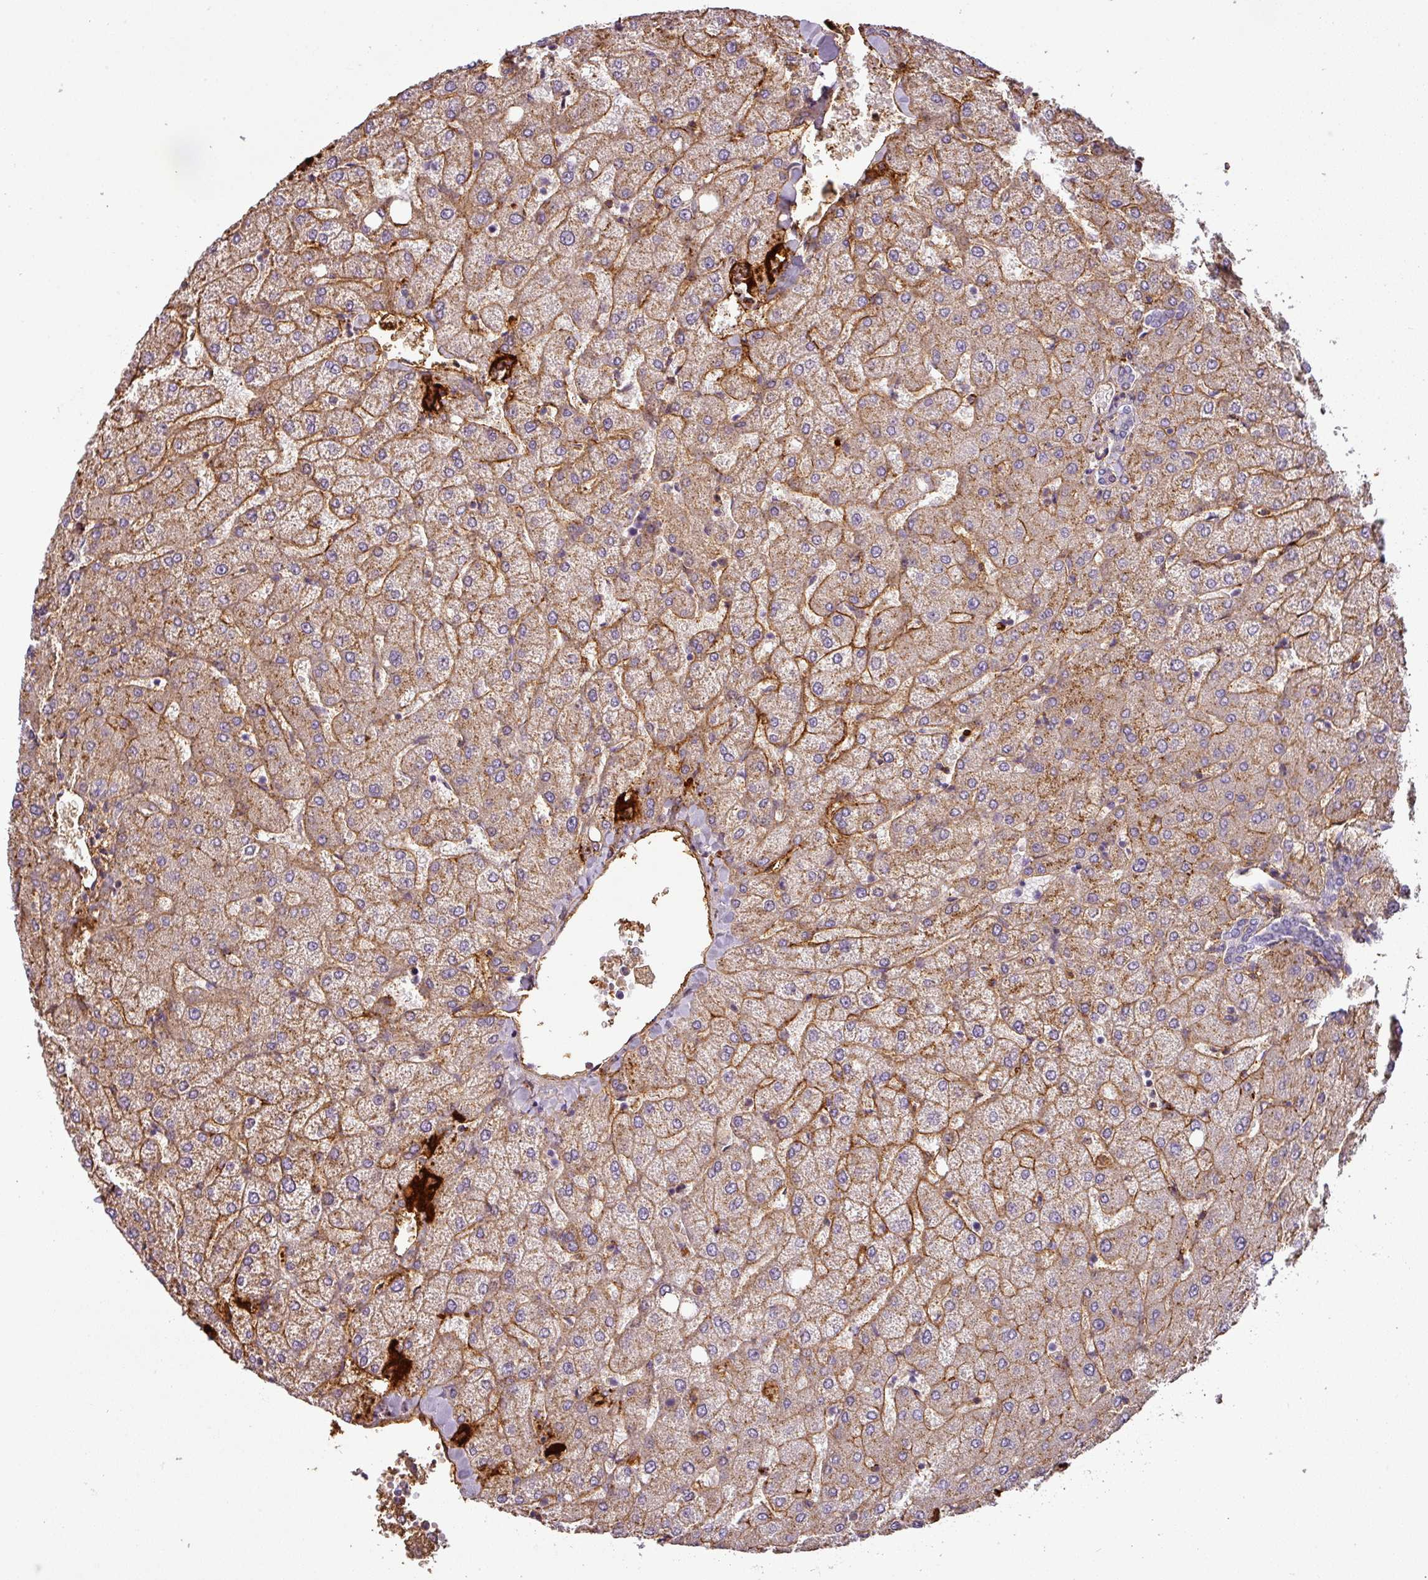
{"staining": {"intensity": "negative", "quantity": "none", "location": "none"}, "tissue": "liver", "cell_type": "Cholangiocytes", "image_type": "normal", "snomed": [{"axis": "morphology", "description": "Normal tissue, NOS"}, {"axis": "topography", "description": "Liver"}], "caption": "Photomicrograph shows no protein expression in cholangiocytes of unremarkable liver.", "gene": "APOC1", "patient": {"sex": "female", "age": 54}}